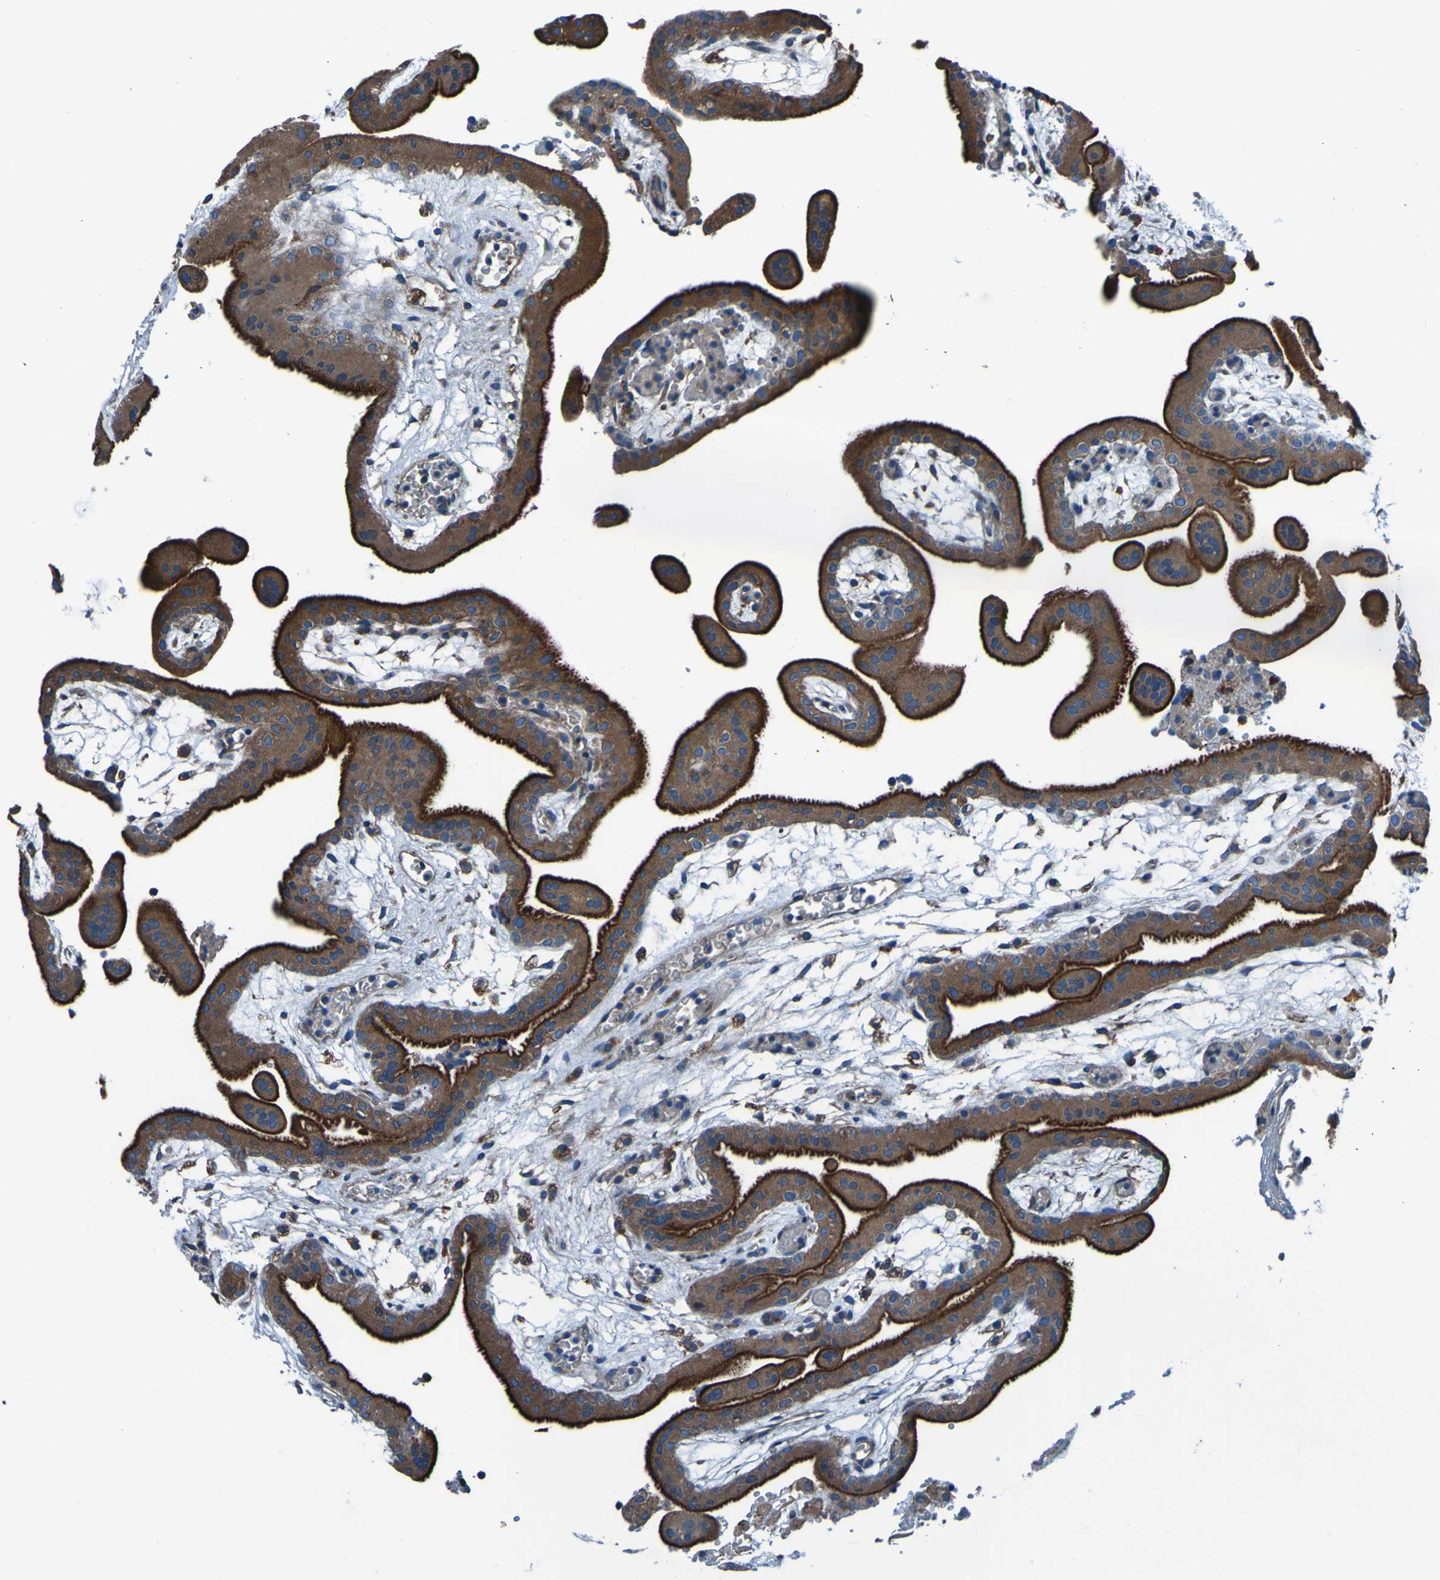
{"staining": {"intensity": "moderate", "quantity": ">75%", "location": "cytoplasmic/membranous"}, "tissue": "placenta", "cell_type": "Decidual cells", "image_type": "normal", "snomed": [{"axis": "morphology", "description": "Normal tissue, NOS"}, {"axis": "topography", "description": "Placenta"}], "caption": "Immunohistochemical staining of benign human placenta displays >75% levels of moderate cytoplasmic/membranous protein positivity in approximately >75% of decidual cells.", "gene": "RAB5B", "patient": {"sex": "female", "age": 18}}